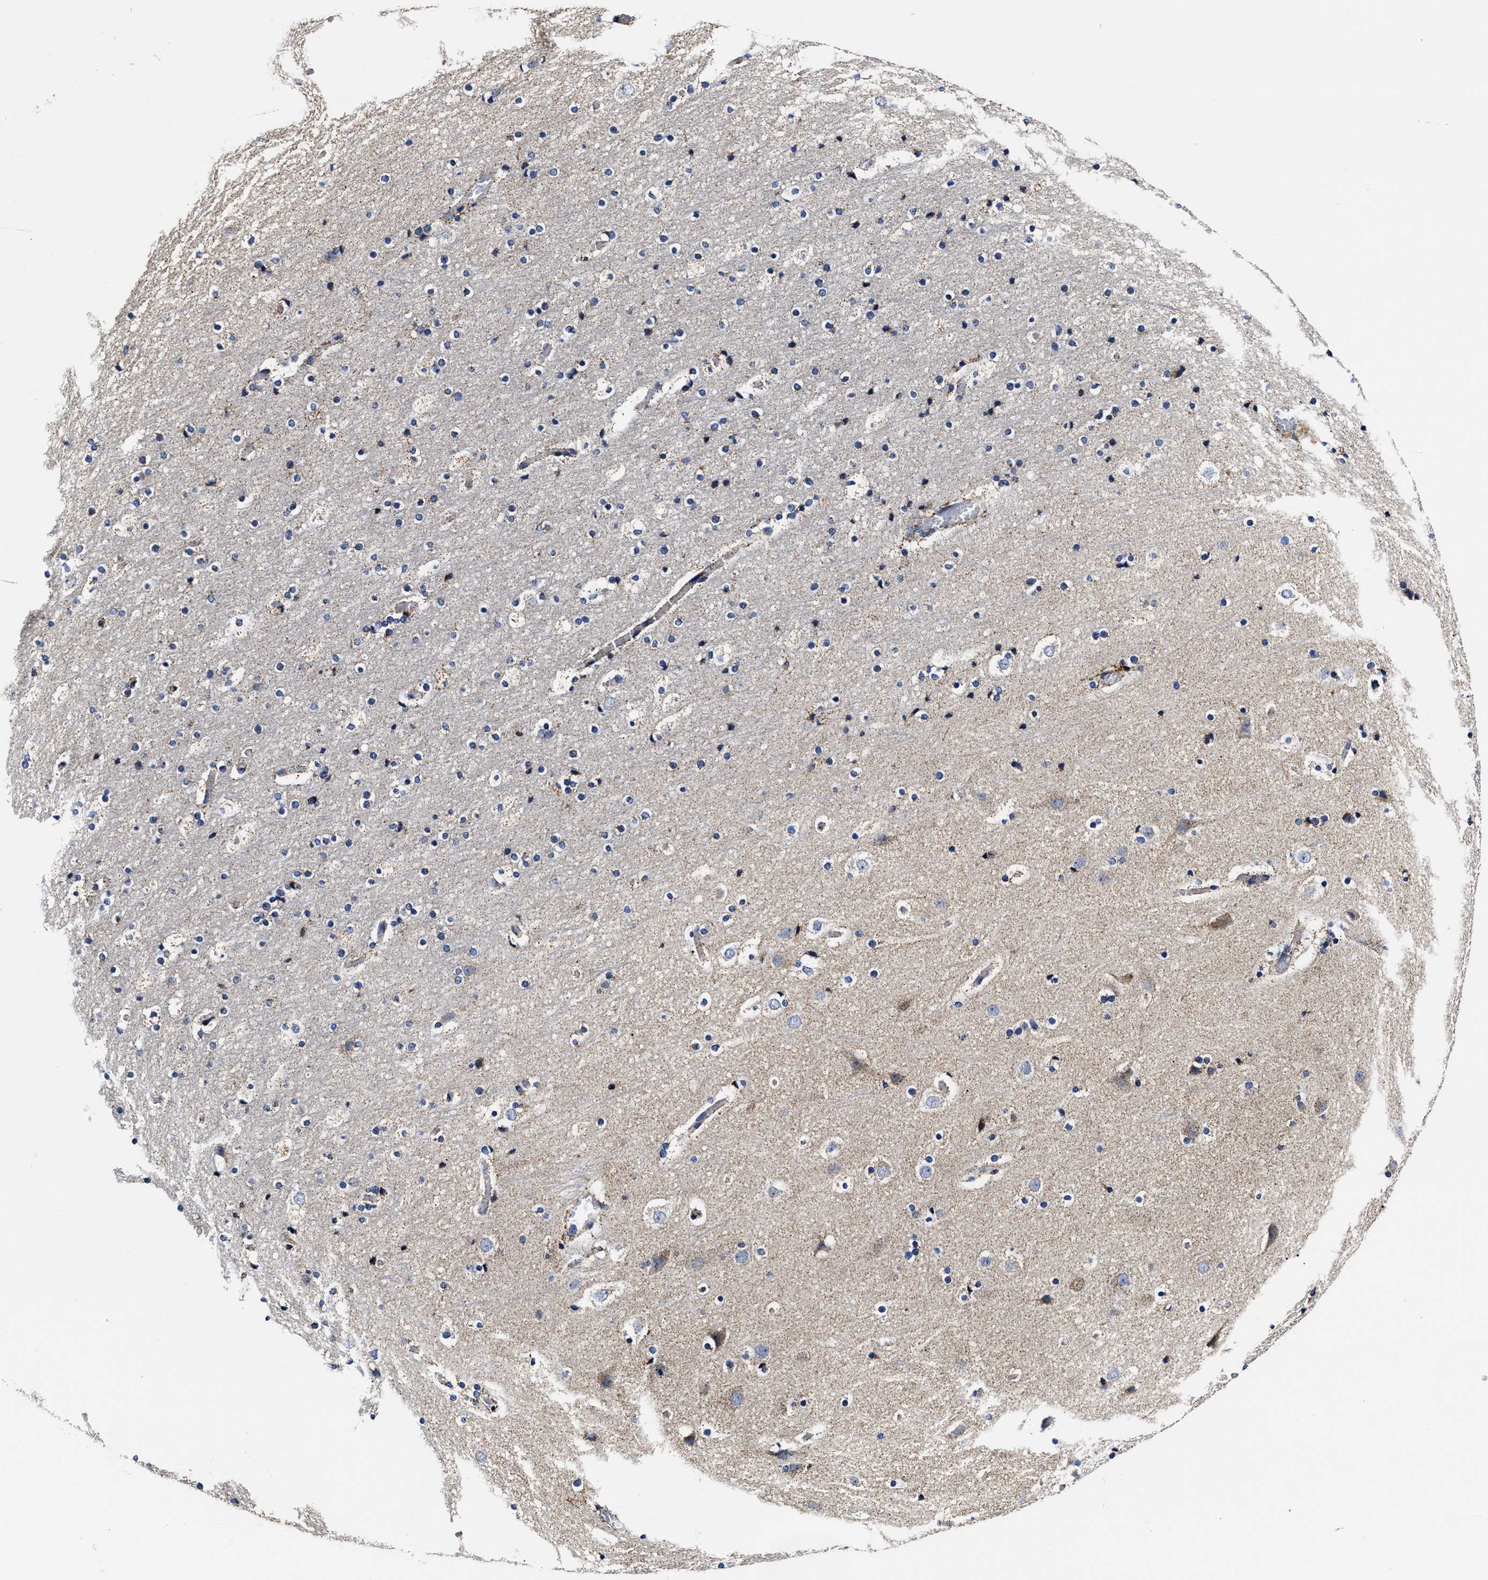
{"staining": {"intensity": "negative", "quantity": "none", "location": "none"}, "tissue": "cerebral cortex", "cell_type": "Endothelial cells", "image_type": "normal", "snomed": [{"axis": "morphology", "description": "Normal tissue, NOS"}, {"axis": "topography", "description": "Cerebral cortex"}], "caption": "Immunohistochemical staining of normal human cerebral cortex shows no significant positivity in endothelial cells.", "gene": "HINT2", "patient": {"sex": "male", "age": 57}}